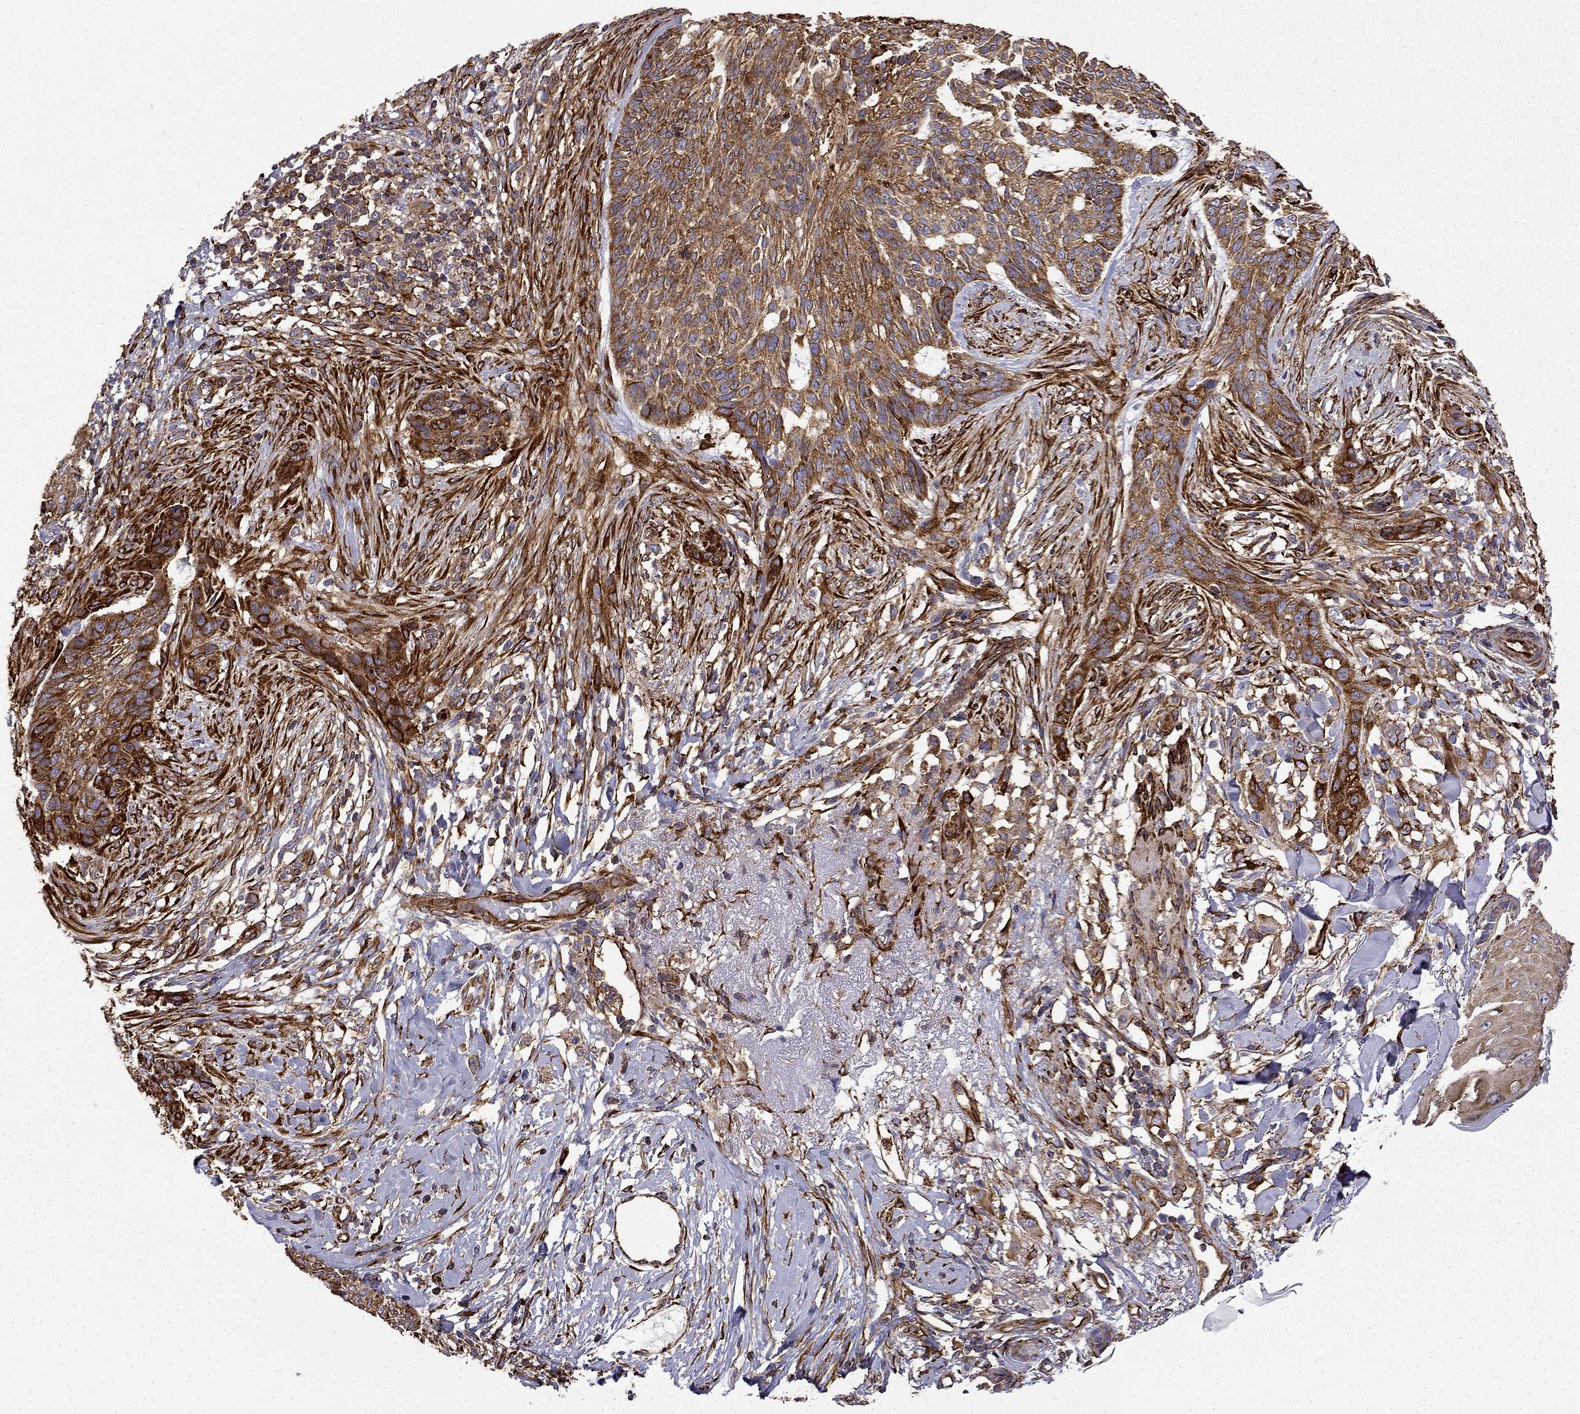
{"staining": {"intensity": "strong", "quantity": ">75%", "location": "cytoplasmic/membranous"}, "tissue": "skin cancer", "cell_type": "Tumor cells", "image_type": "cancer", "snomed": [{"axis": "morphology", "description": "Normal tissue, NOS"}, {"axis": "morphology", "description": "Basal cell carcinoma"}, {"axis": "topography", "description": "Skin"}], "caption": "IHC (DAB) staining of skin cancer (basal cell carcinoma) reveals strong cytoplasmic/membranous protein staining in about >75% of tumor cells. IHC stains the protein of interest in brown and the nuclei are stained blue.", "gene": "MAP4", "patient": {"sex": "male", "age": 84}}